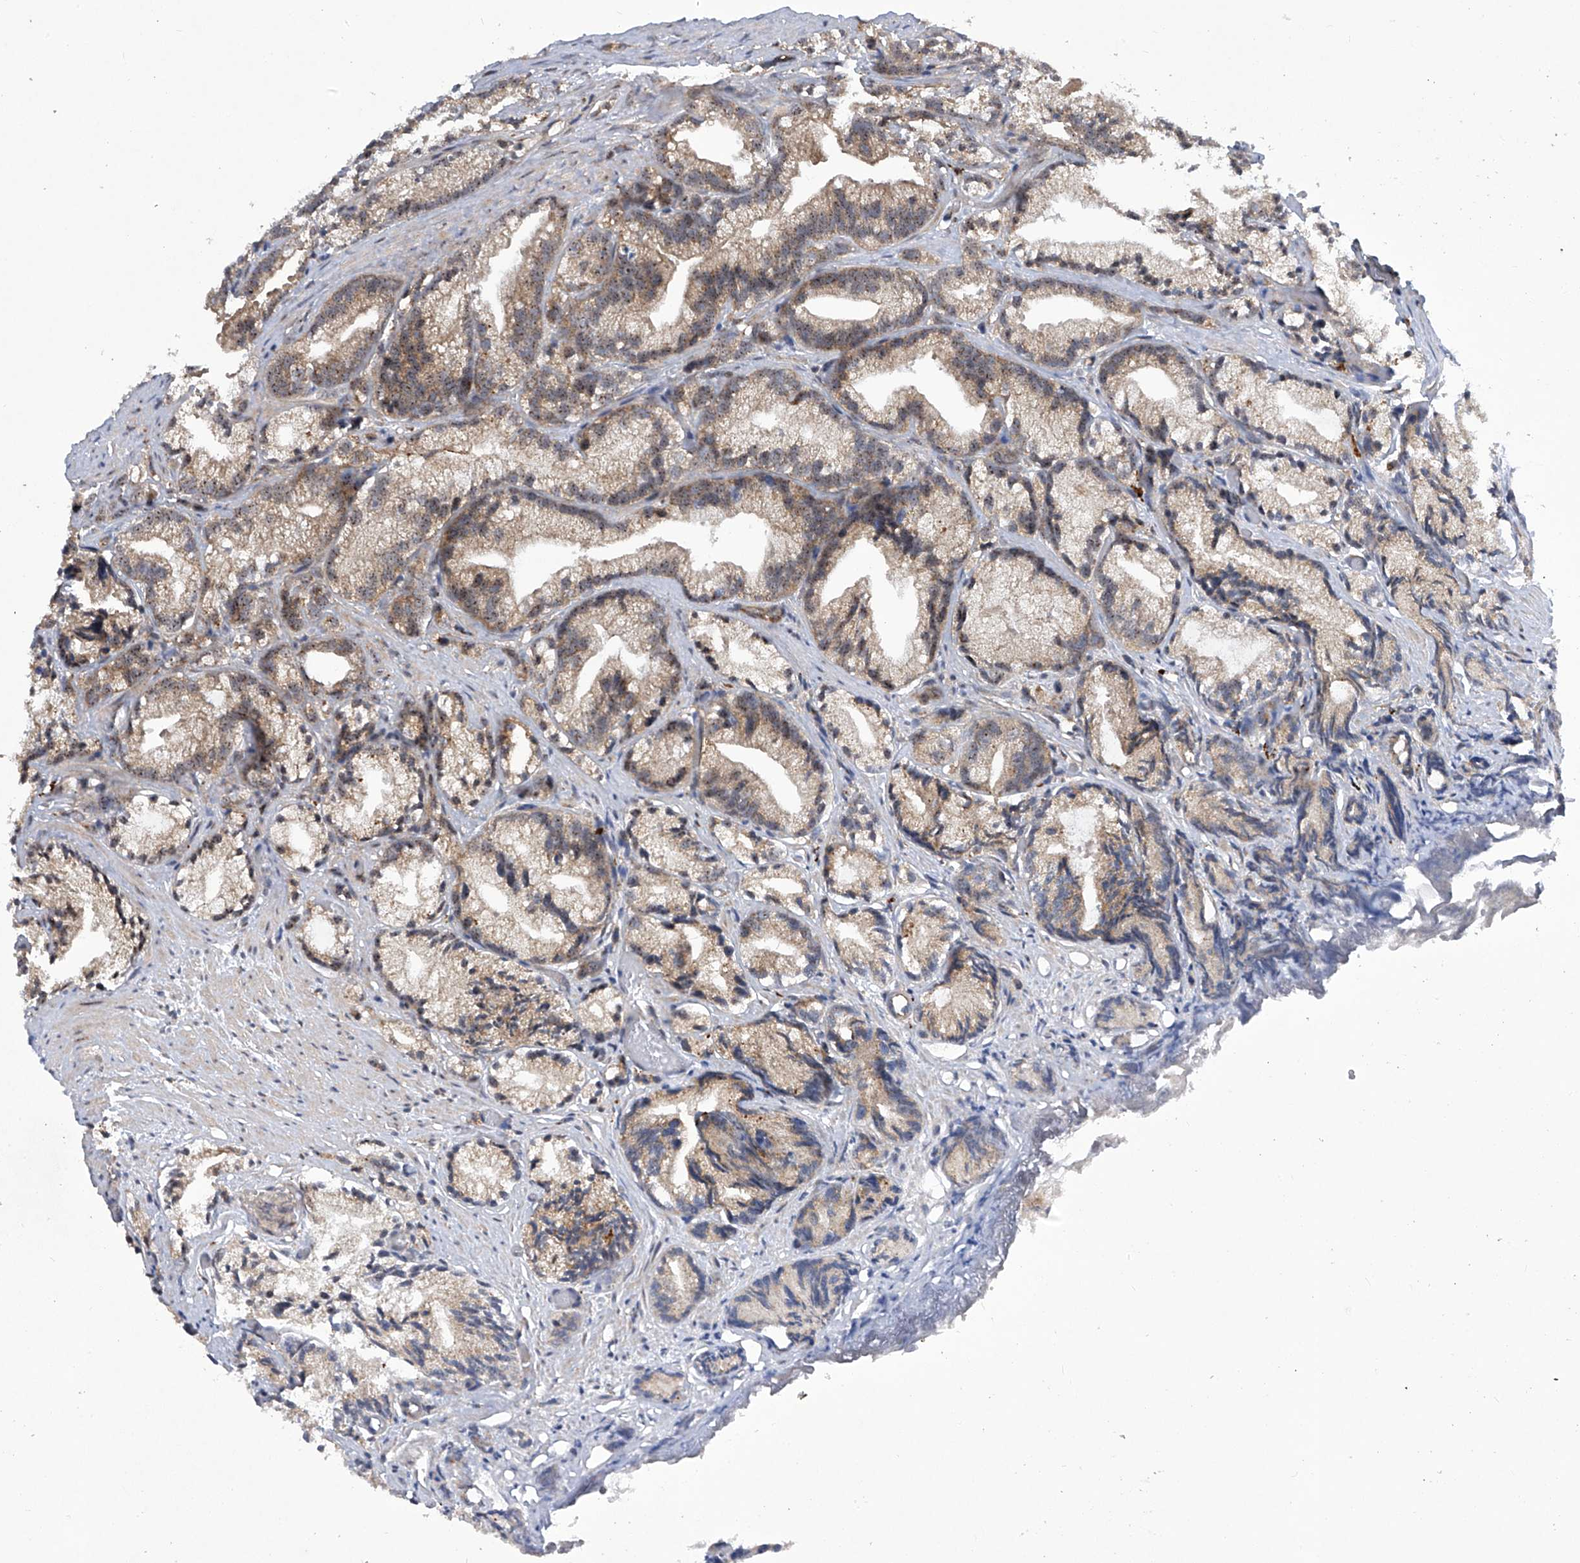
{"staining": {"intensity": "moderate", "quantity": "25%-75%", "location": "cytoplasmic/membranous"}, "tissue": "prostate cancer", "cell_type": "Tumor cells", "image_type": "cancer", "snomed": [{"axis": "morphology", "description": "Adenocarcinoma, Low grade"}, {"axis": "topography", "description": "Prostate"}], "caption": "Immunohistochemical staining of prostate cancer shows medium levels of moderate cytoplasmic/membranous protein staining in about 25%-75% of tumor cells.", "gene": "CISH", "patient": {"sex": "male", "age": 89}}